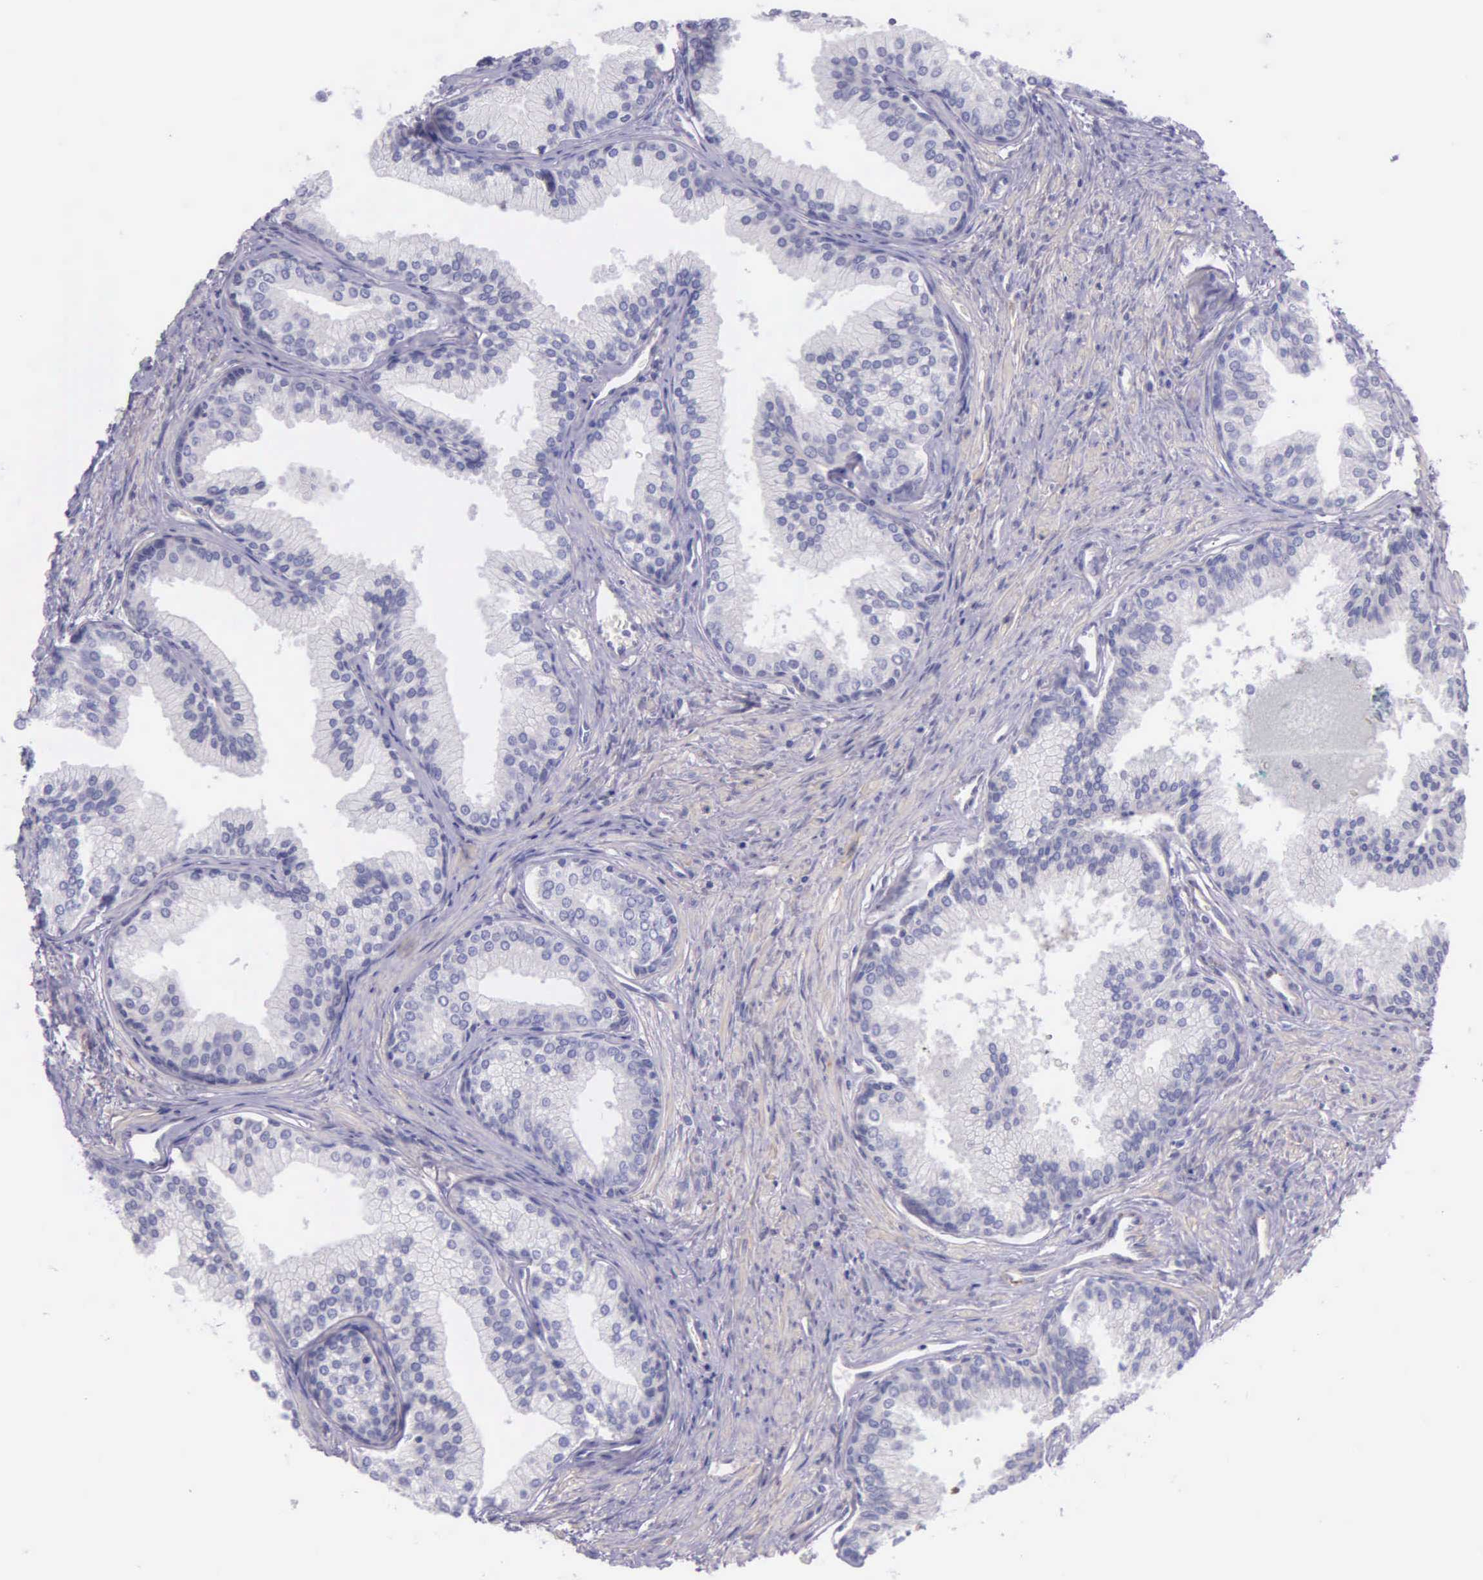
{"staining": {"intensity": "negative", "quantity": "none", "location": "none"}, "tissue": "prostate", "cell_type": "Glandular cells", "image_type": "normal", "snomed": [{"axis": "morphology", "description": "Normal tissue, NOS"}, {"axis": "topography", "description": "Prostate"}], "caption": "This is an immunohistochemistry (IHC) photomicrograph of unremarkable prostate. There is no staining in glandular cells.", "gene": "THSD7A", "patient": {"sex": "male", "age": 68}}